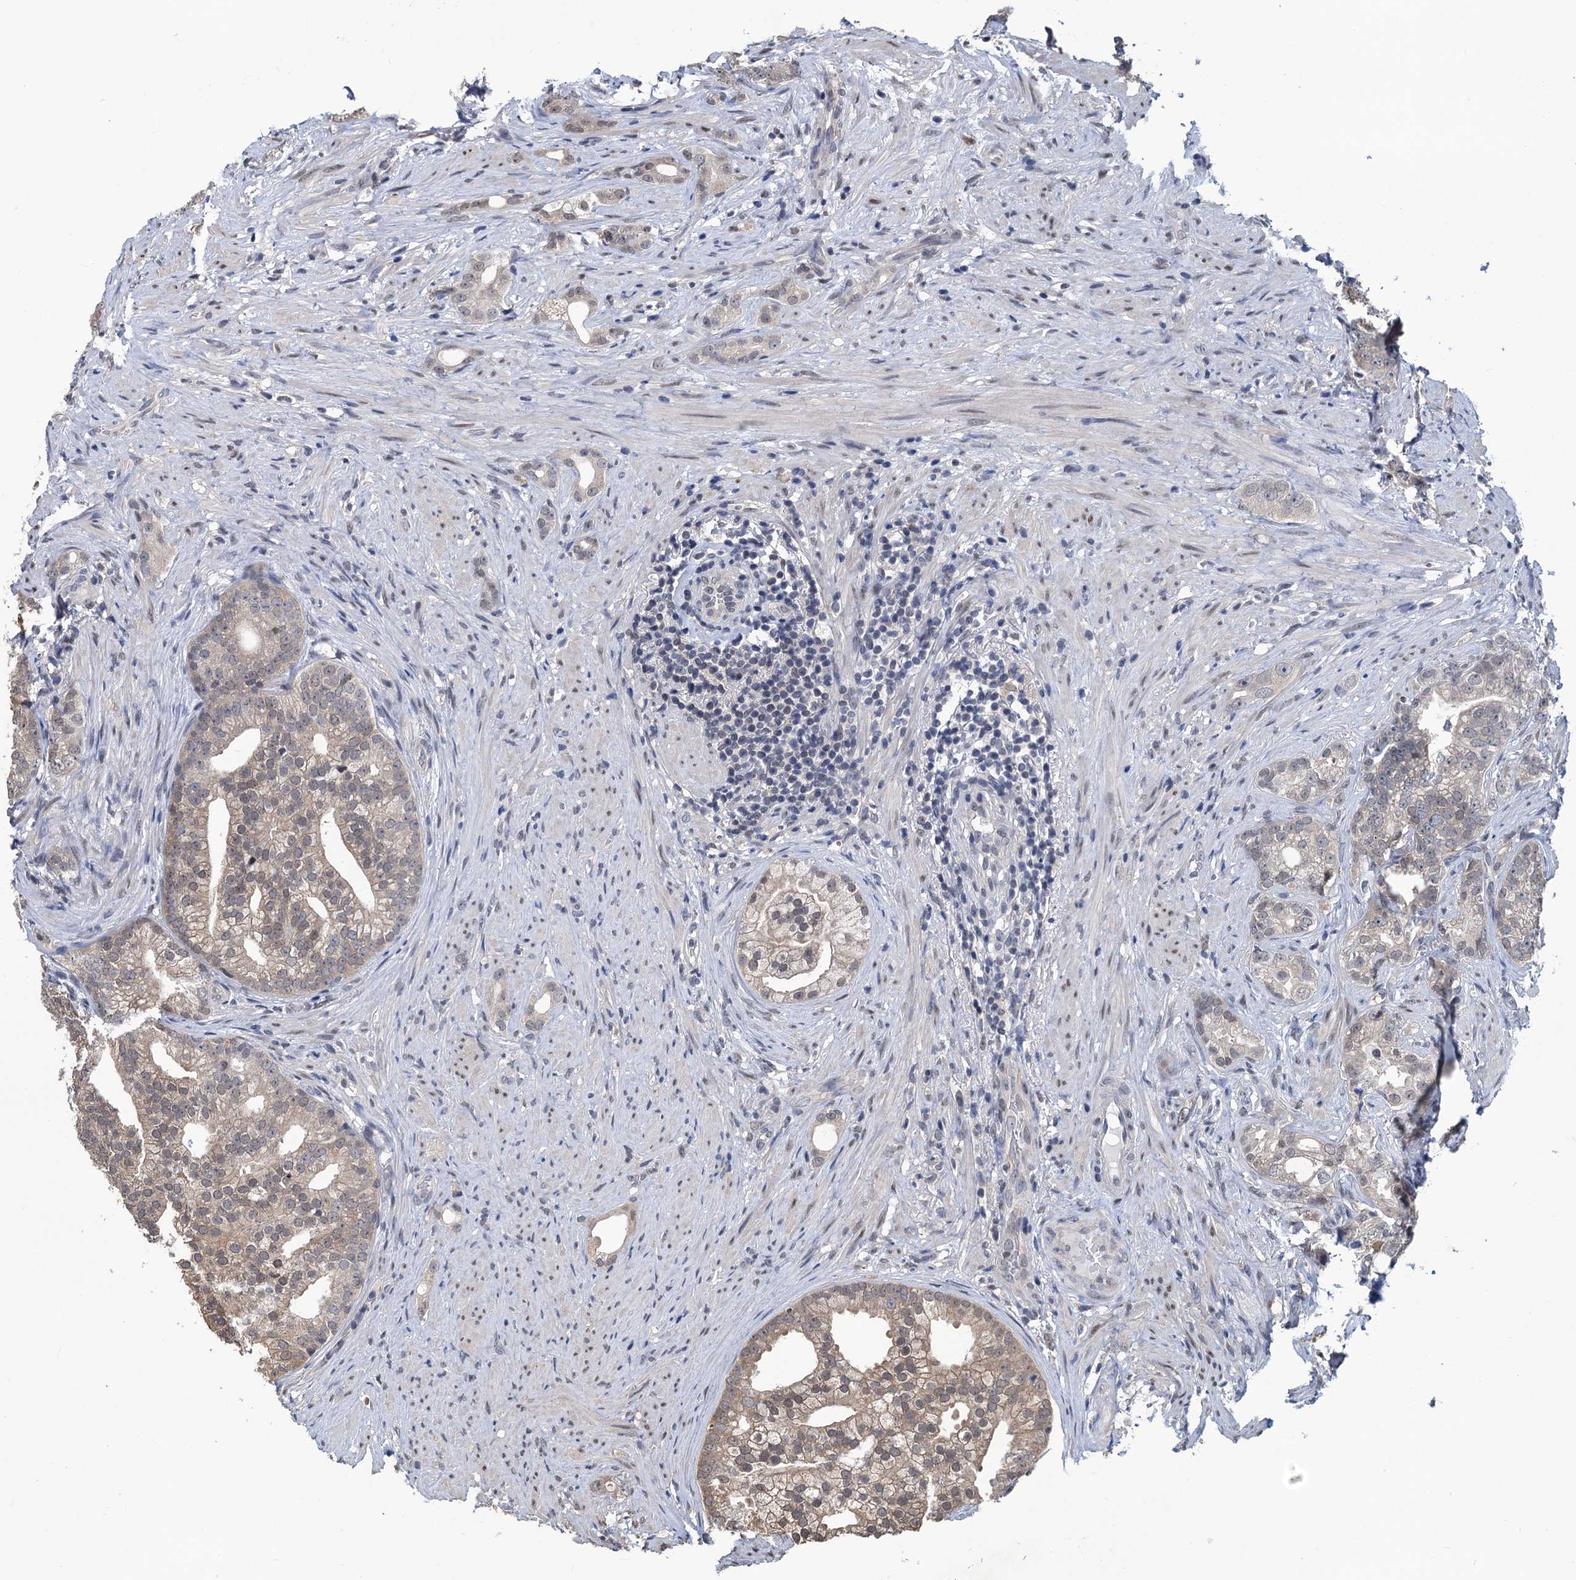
{"staining": {"intensity": "weak", "quantity": "<25%", "location": "cytoplasmic/membranous"}, "tissue": "prostate cancer", "cell_type": "Tumor cells", "image_type": "cancer", "snomed": [{"axis": "morphology", "description": "Adenocarcinoma, Low grade"}, {"axis": "topography", "description": "Prostate"}], "caption": "Tumor cells show no significant positivity in prostate cancer.", "gene": "RTKN2", "patient": {"sex": "male", "age": 71}}